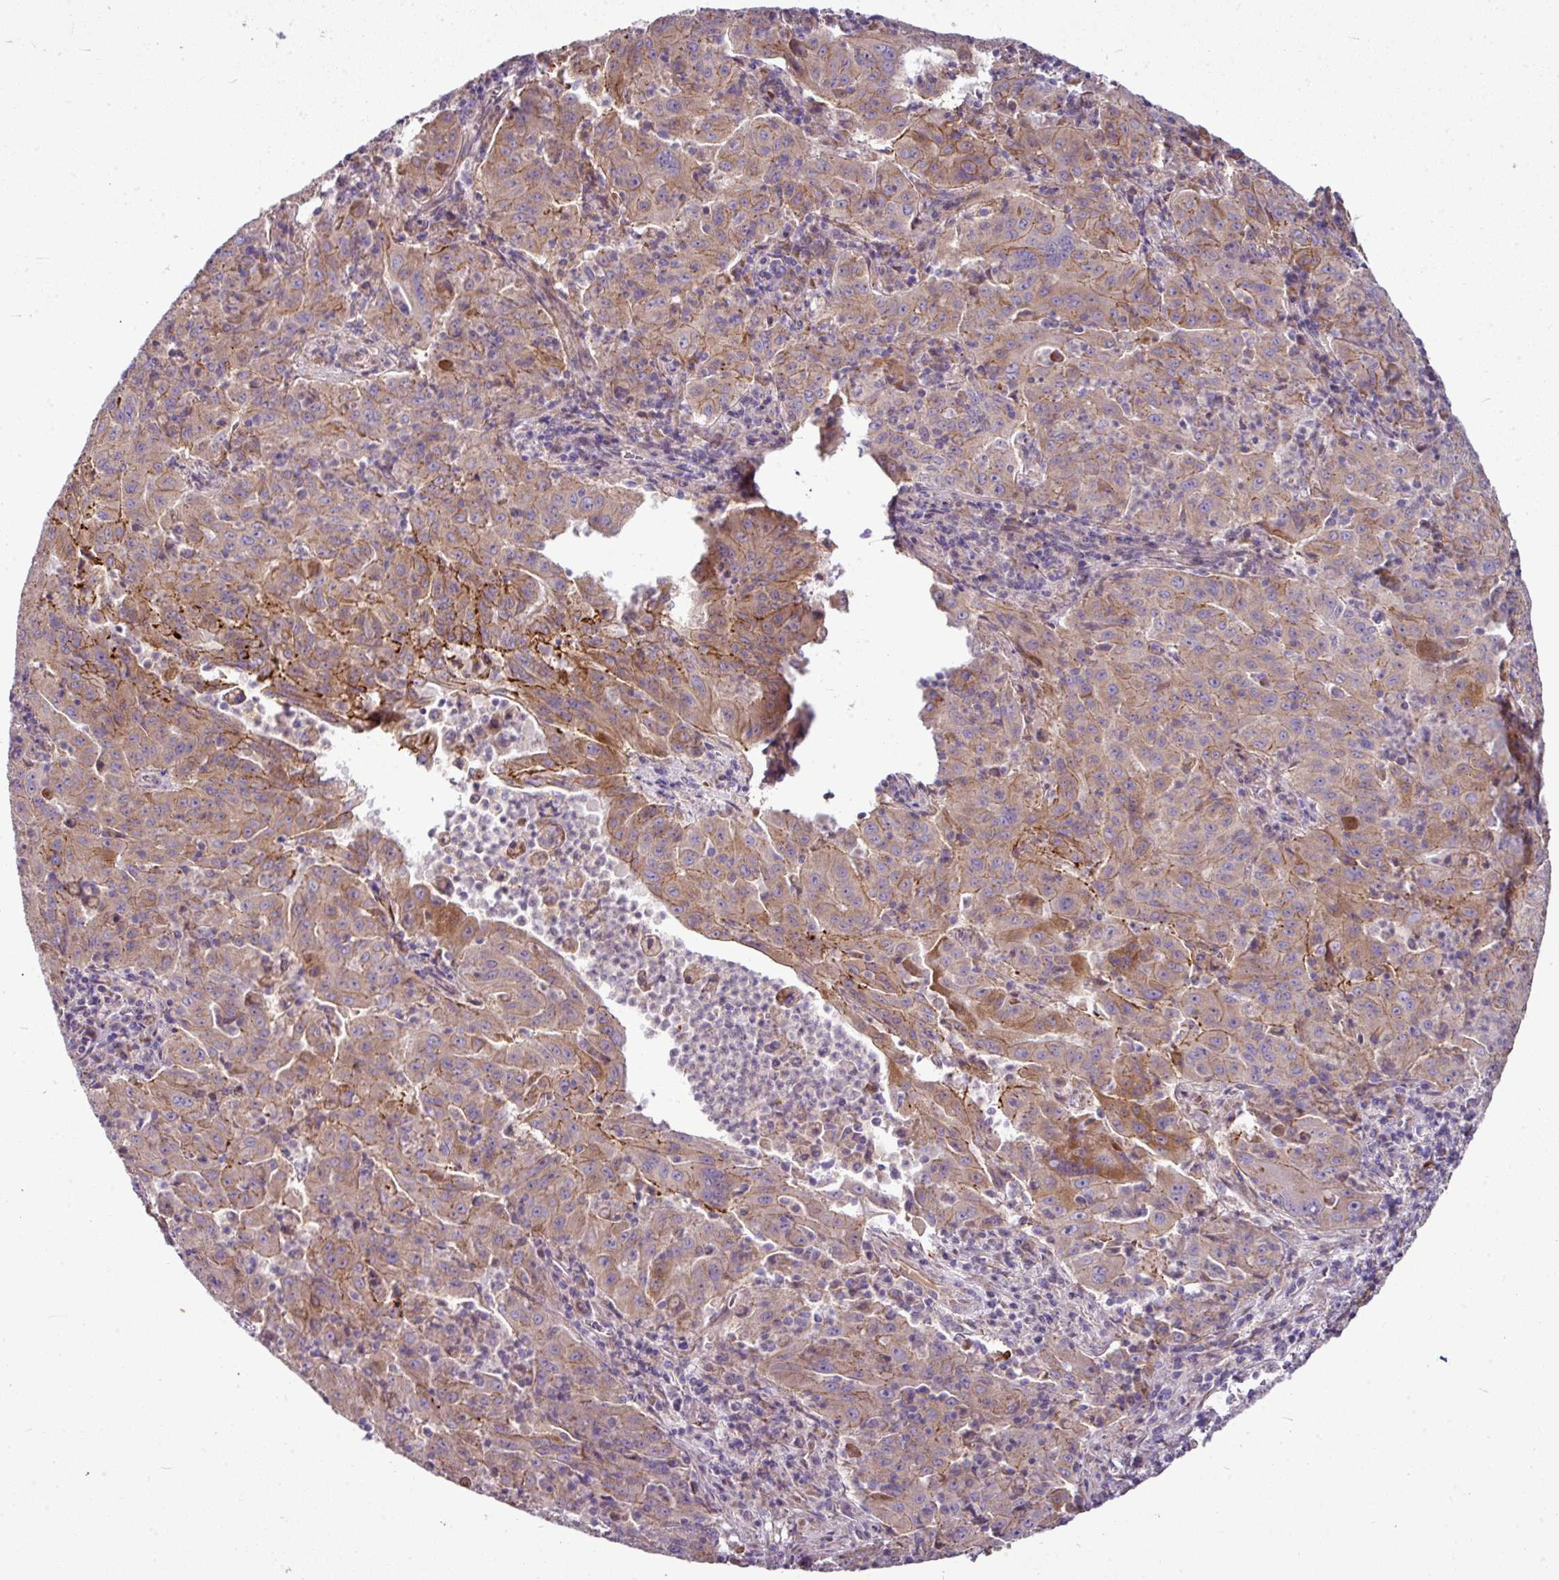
{"staining": {"intensity": "moderate", "quantity": "25%-75%", "location": "cytoplasmic/membranous"}, "tissue": "pancreatic cancer", "cell_type": "Tumor cells", "image_type": "cancer", "snomed": [{"axis": "morphology", "description": "Adenocarcinoma, NOS"}, {"axis": "topography", "description": "Pancreas"}], "caption": "Immunohistochemistry (IHC) histopathology image of neoplastic tissue: adenocarcinoma (pancreatic) stained using immunohistochemistry exhibits medium levels of moderate protein expression localized specifically in the cytoplasmic/membranous of tumor cells, appearing as a cytoplasmic/membranous brown color.", "gene": "GAN", "patient": {"sex": "male", "age": 63}}